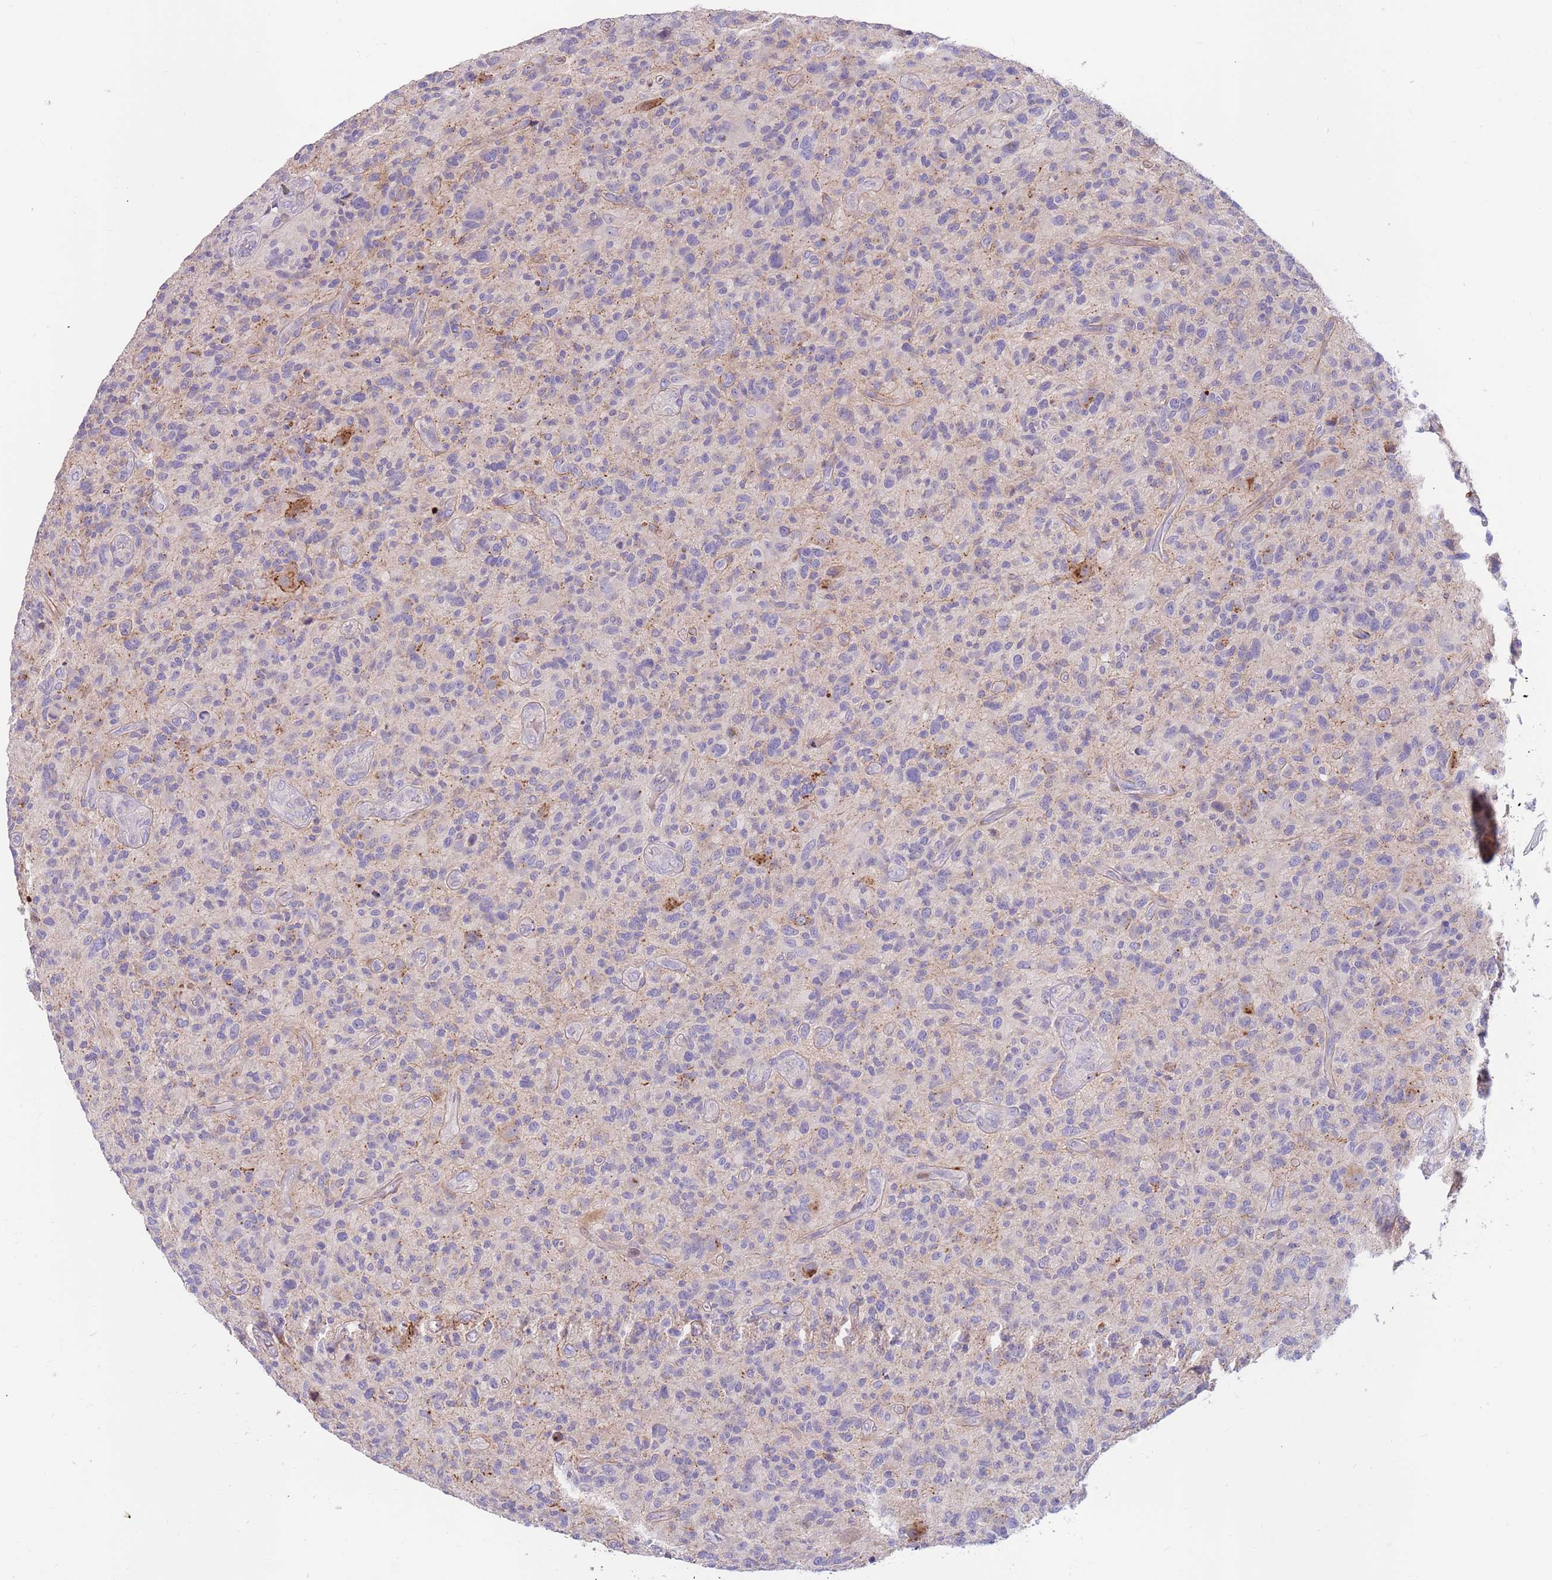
{"staining": {"intensity": "negative", "quantity": "none", "location": "none"}, "tissue": "glioma", "cell_type": "Tumor cells", "image_type": "cancer", "snomed": [{"axis": "morphology", "description": "Glioma, malignant, High grade"}, {"axis": "topography", "description": "Brain"}], "caption": "This is a photomicrograph of immunohistochemistry (IHC) staining of malignant high-grade glioma, which shows no expression in tumor cells.", "gene": "BORCS5", "patient": {"sex": "male", "age": 47}}